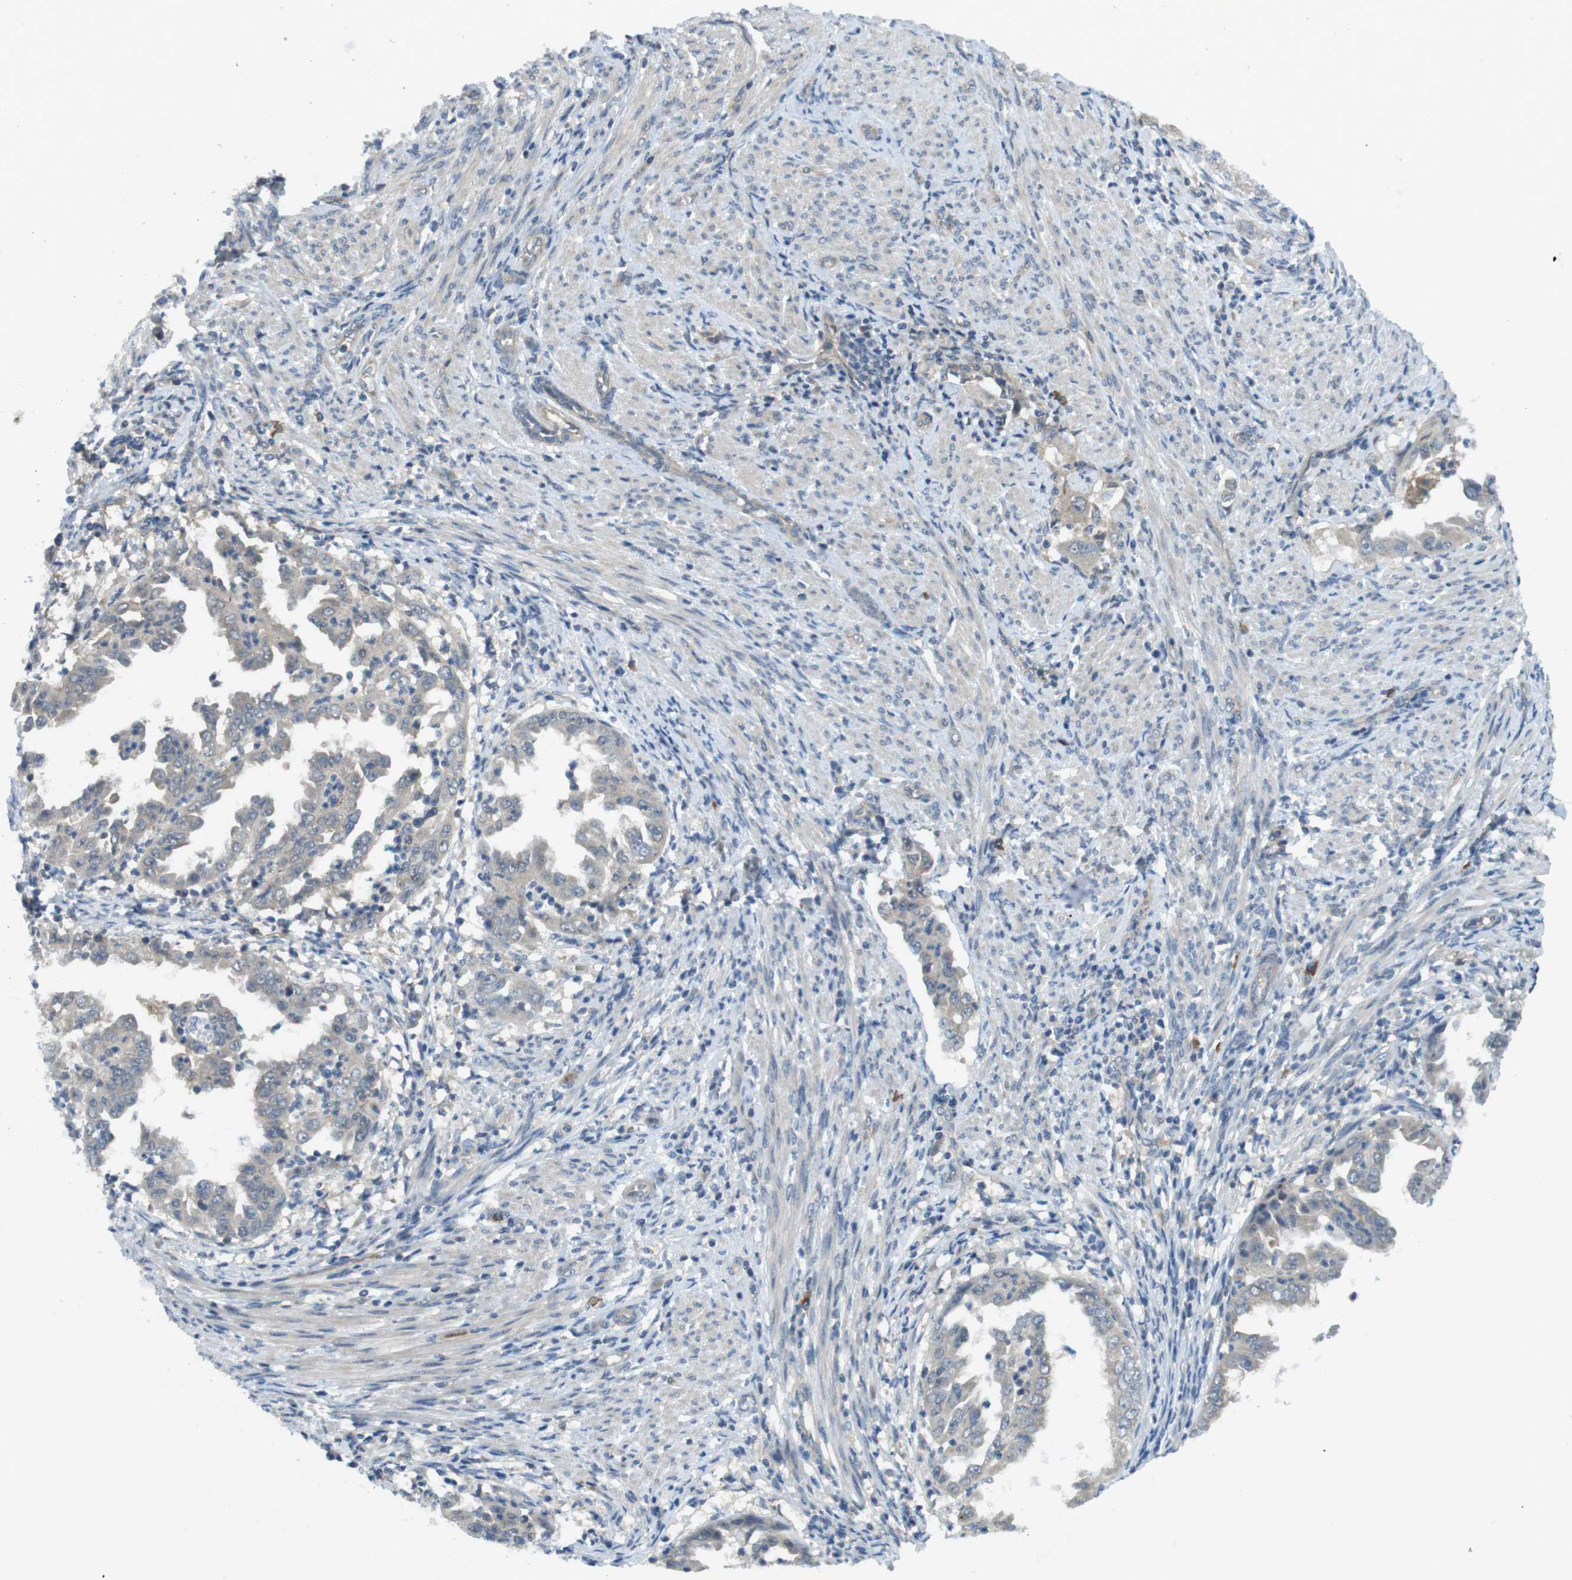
{"staining": {"intensity": "moderate", "quantity": "25%-75%", "location": "cytoplasmic/membranous"}, "tissue": "endometrial cancer", "cell_type": "Tumor cells", "image_type": "cancer", "snomed": [{"axis": "morphology", "description": "Adenocarcinoma, NOS"}, {"axis": "topography", "description": "Endometrium"}], "caption": "Protein staining reveals moderate cytoplasmic/membranous staining in about 25%-75% of tumor cells in endometrial cancer. (brown staining indicates protein expression, while blue staining denotes nuclei).", "gene": "SUGT1", "patient": {"sex": "female", "age": 85}}